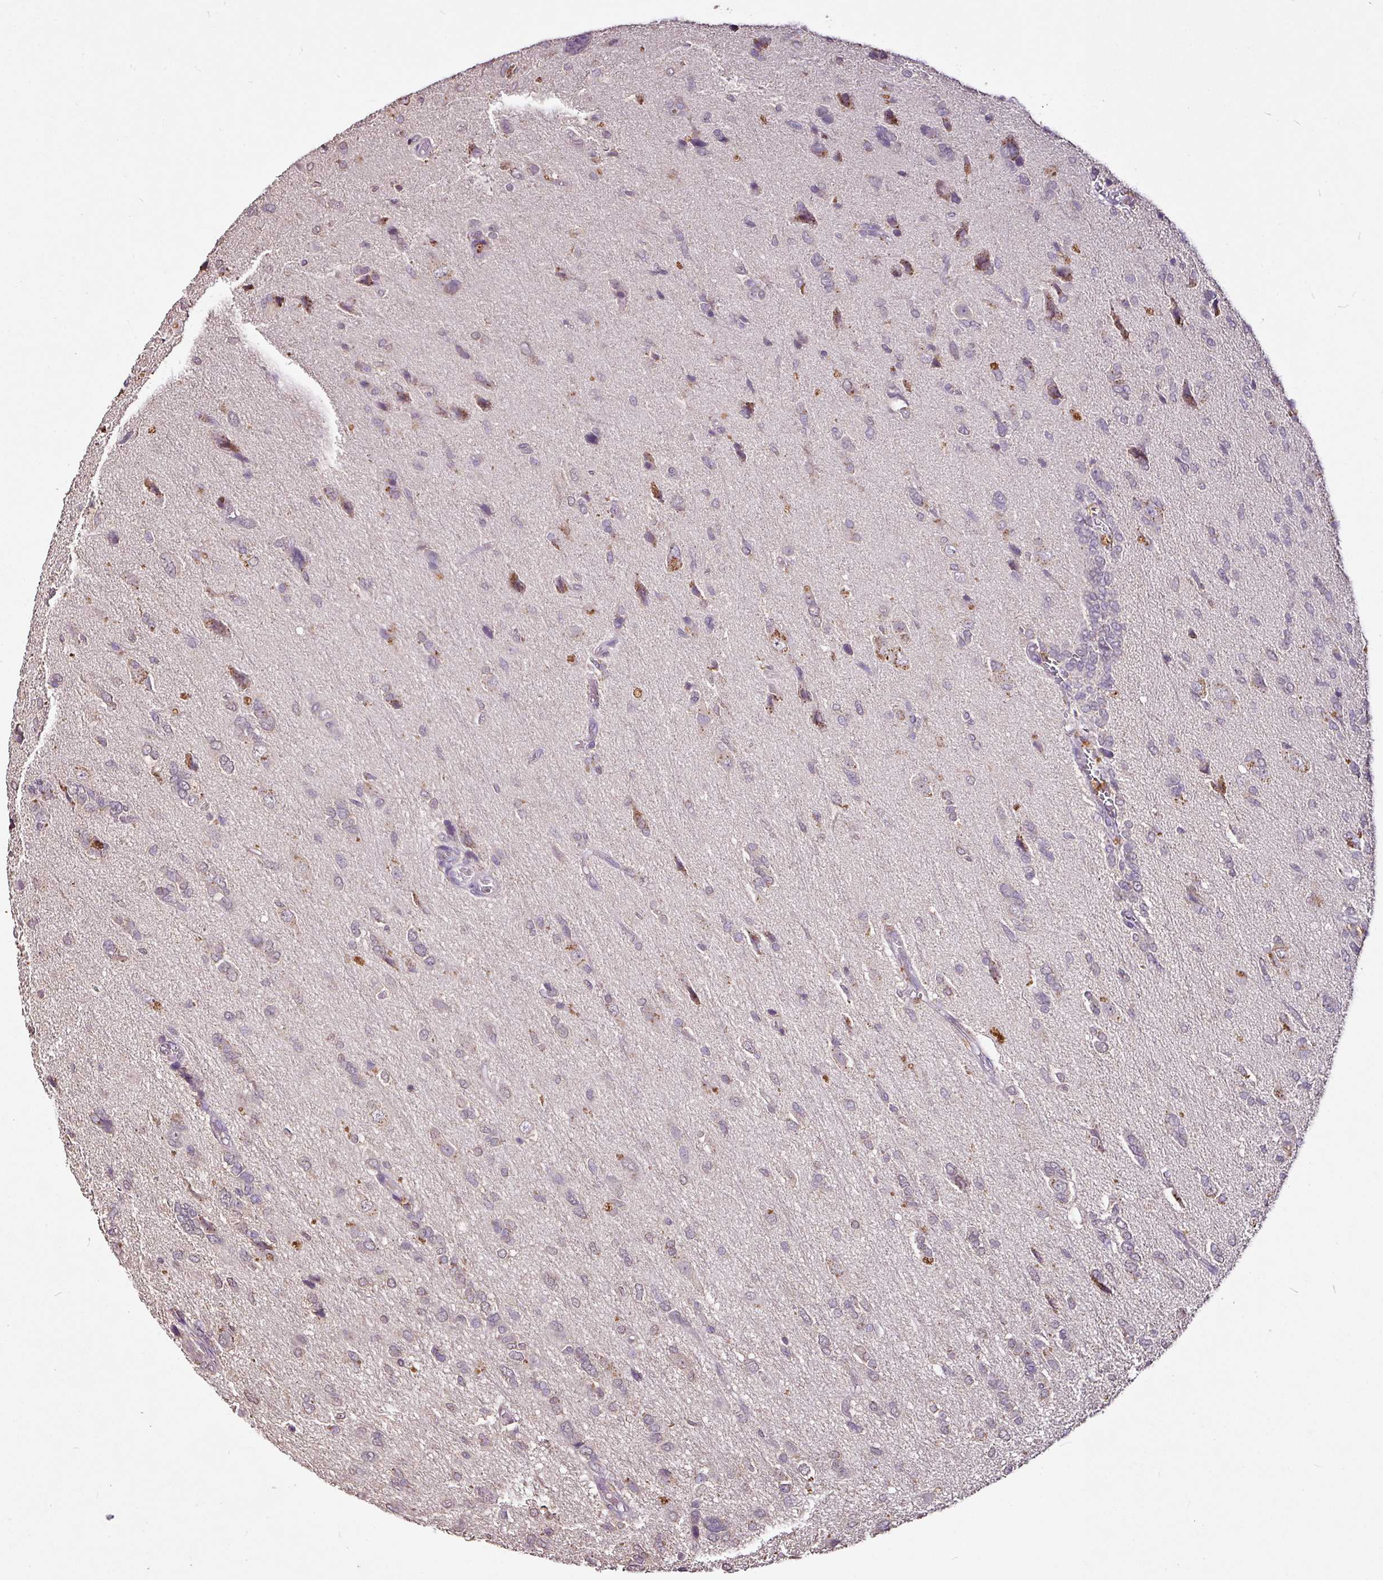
{"staining": {"intensity": "negative", "quantity": "none", "location": "none"}, "tissue": "glioma", "cell_type": "Tumor cells", "image_type": "cancer", "snomed": [{"axis": "morphology", "description": "Glioma, malignant, High grade"}, {"axis": "topography", "description": "Brain"}], "caption": "This is a photomicrograph of immunohistochemistry staining of high-grade glioma (malignant), which shows no positivity in tumor cells.", "gene": "RPL38", "patient": {"sex": "female", "age": 59}}